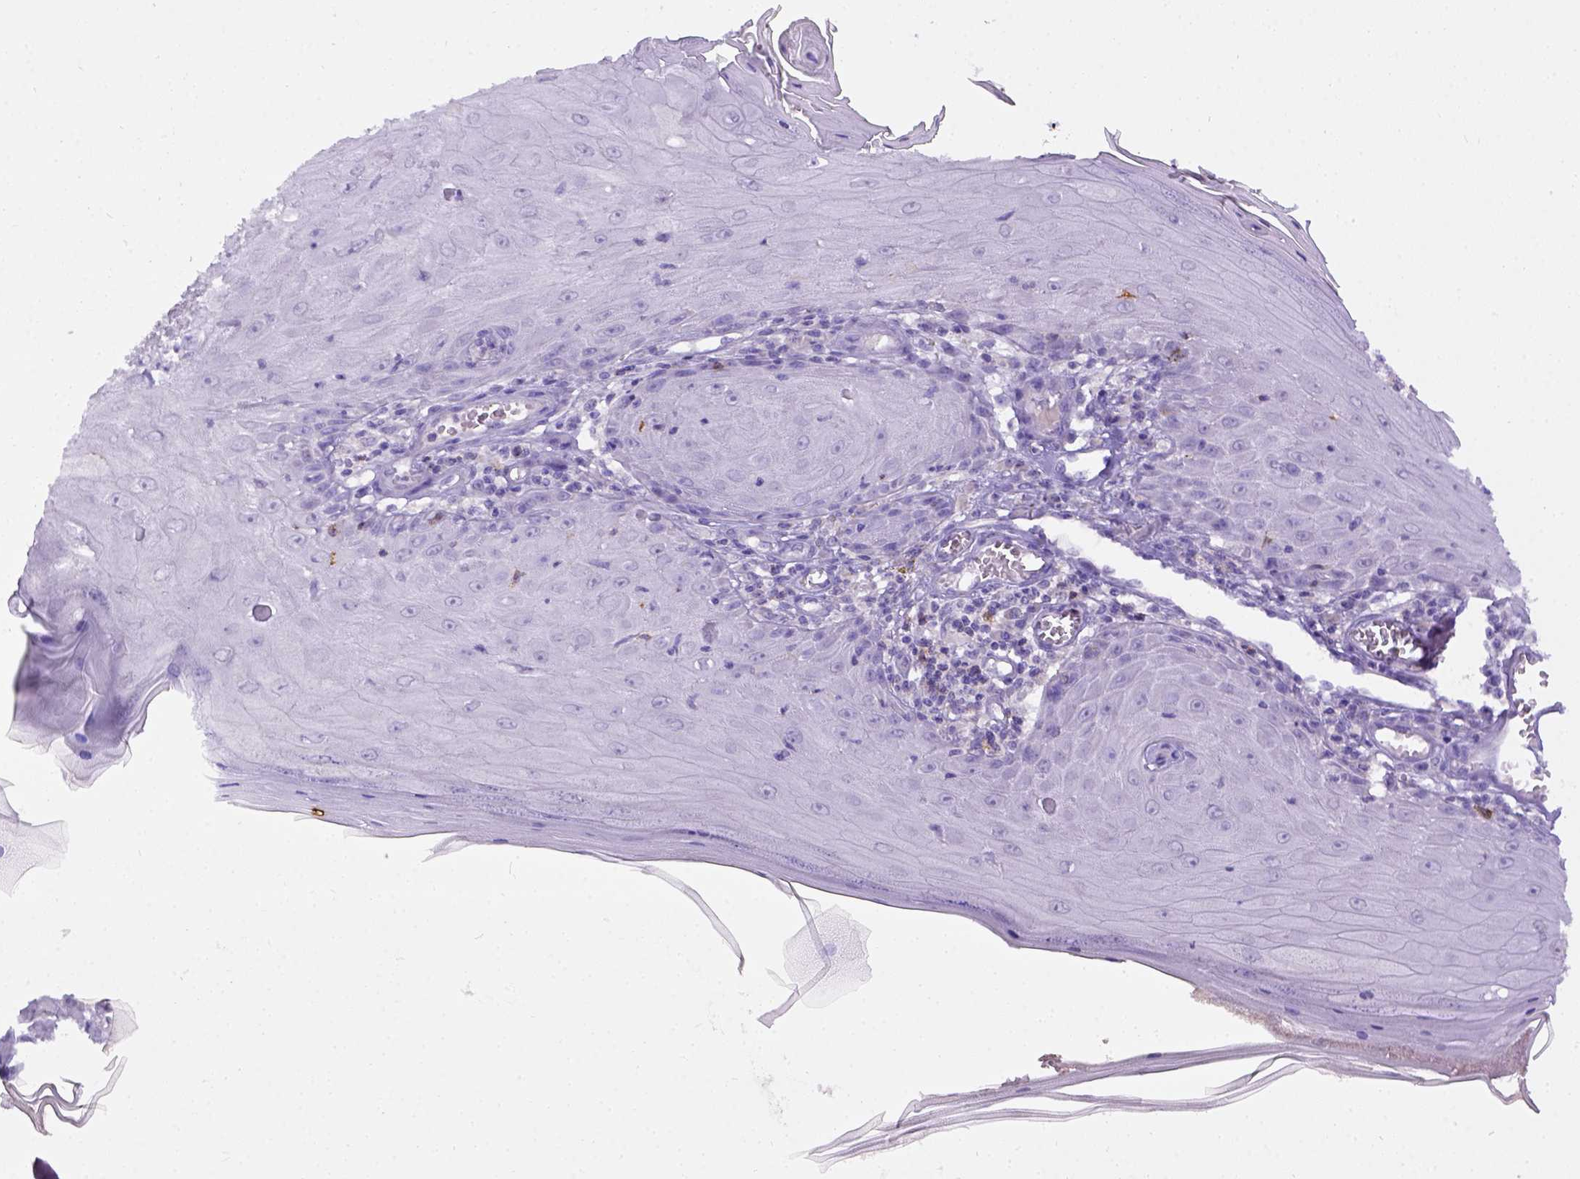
{"staining": {"intensity": "negative", "quantity": "none", "location": "none"}, "tissue": "skin cancer", "cell_type": "Tumor cells", "image_type": "cancer", "snomed": [{"axis": "morphology", "description": "Squamous cell carcinoma, NOS"}, {"axis": "topography", "description": "Skin"}], "caption": "Tumor cells show no significant expression in skin cancer (squamous cell carcinoma).", "gene": "B3GAT1", "patient": {"sex": "female", "age": 73}}